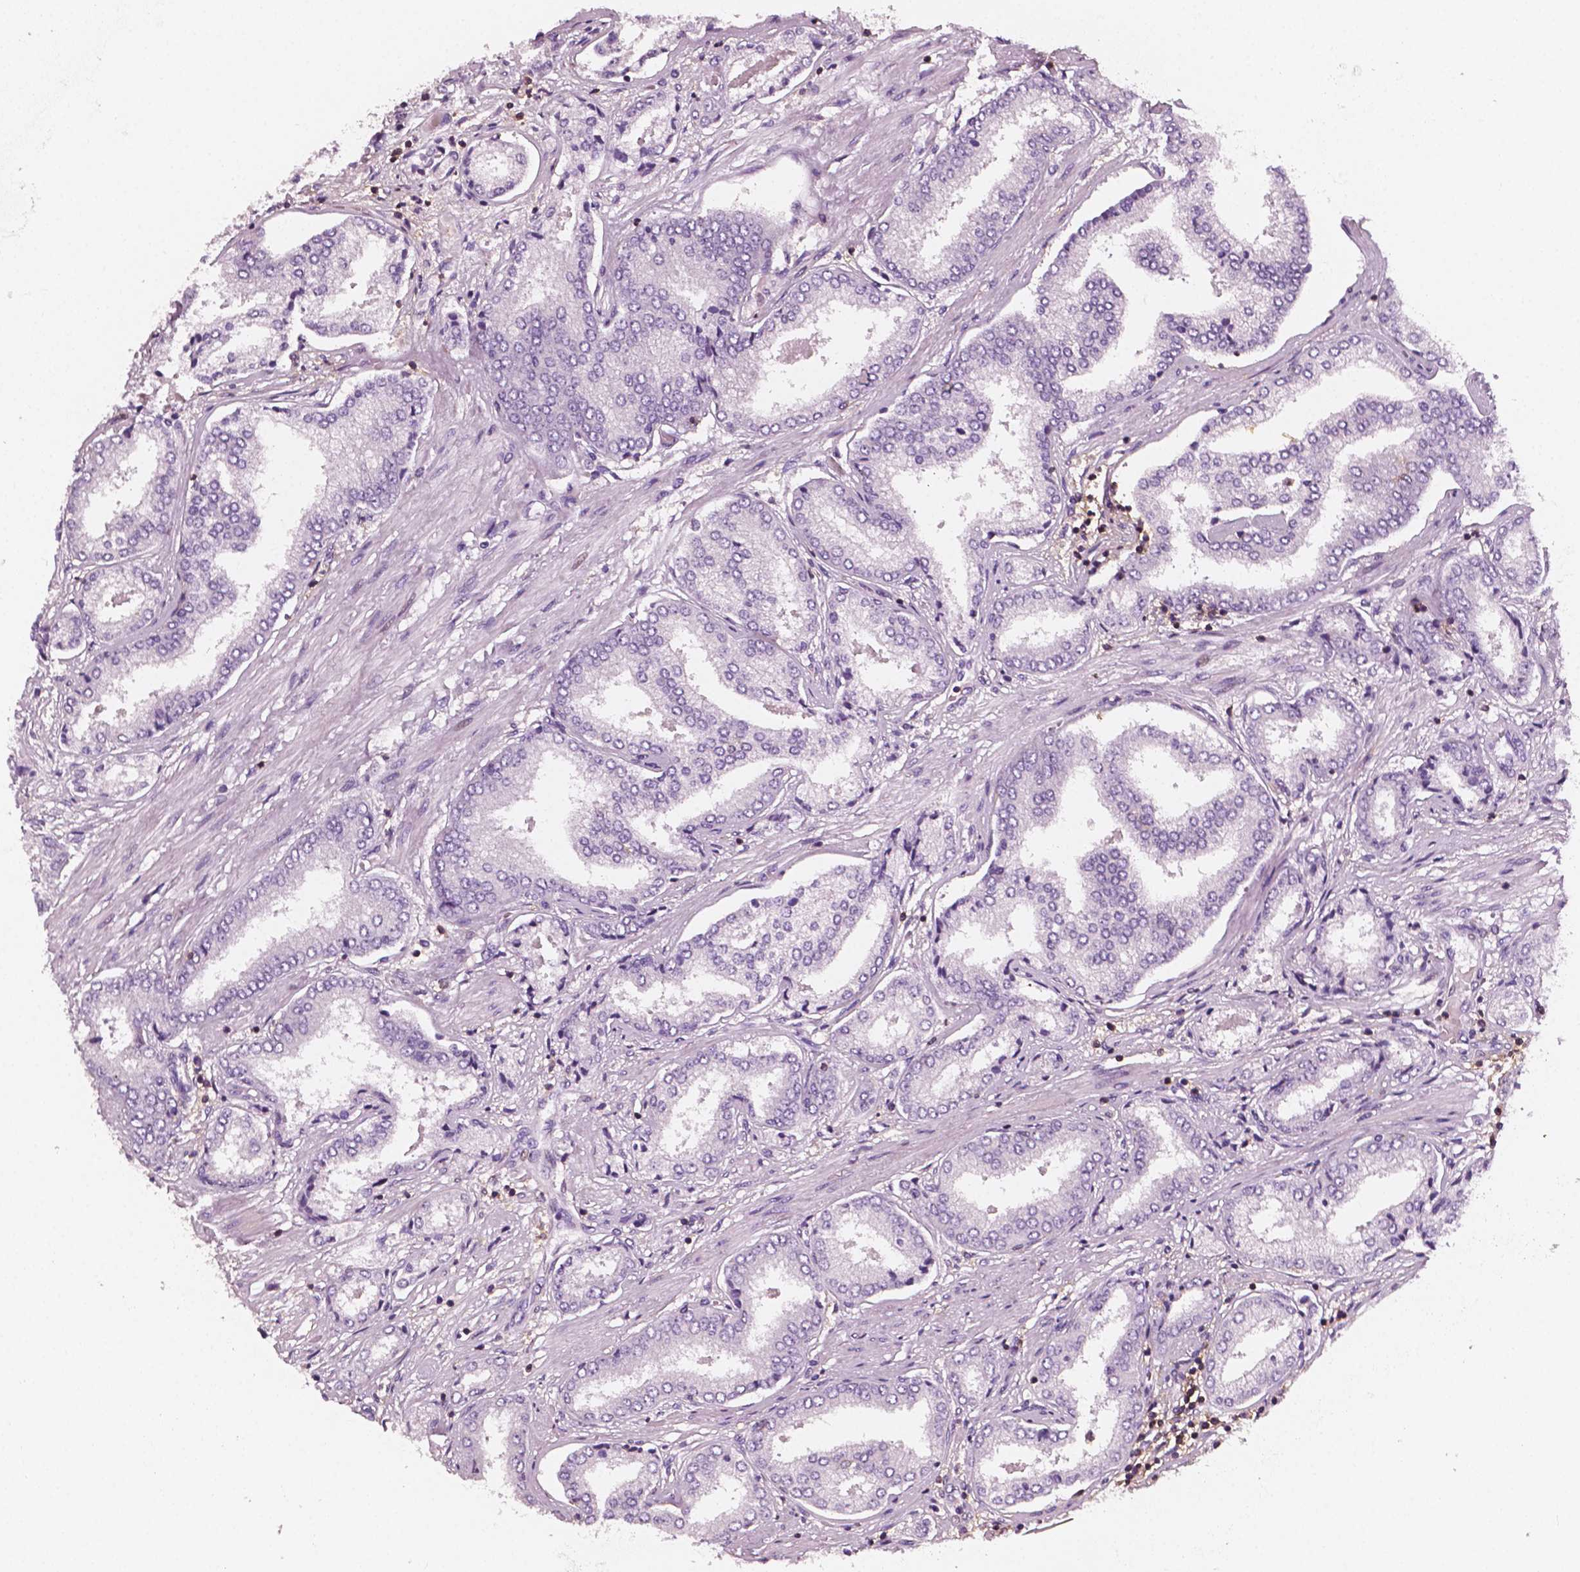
{"staining": {"intensity": "negative", "quantity": "none", "location": "none"}, "tissue": "prostate cancer", "cell_type": "Tumor cells", "image_type": "cancer", "snomed": [{"axis": "morphology", "description": "Adenocarcinoma, NOS"}, {"axis": "topography", "description": "Prostate"}], "caption": "Immunohistochemistry (IHC) of adenocarcinoma (prostate) displays no expression in tumor cells.", "gene": "PTPRC", "patient": {"sex": "male", "age": 63}}